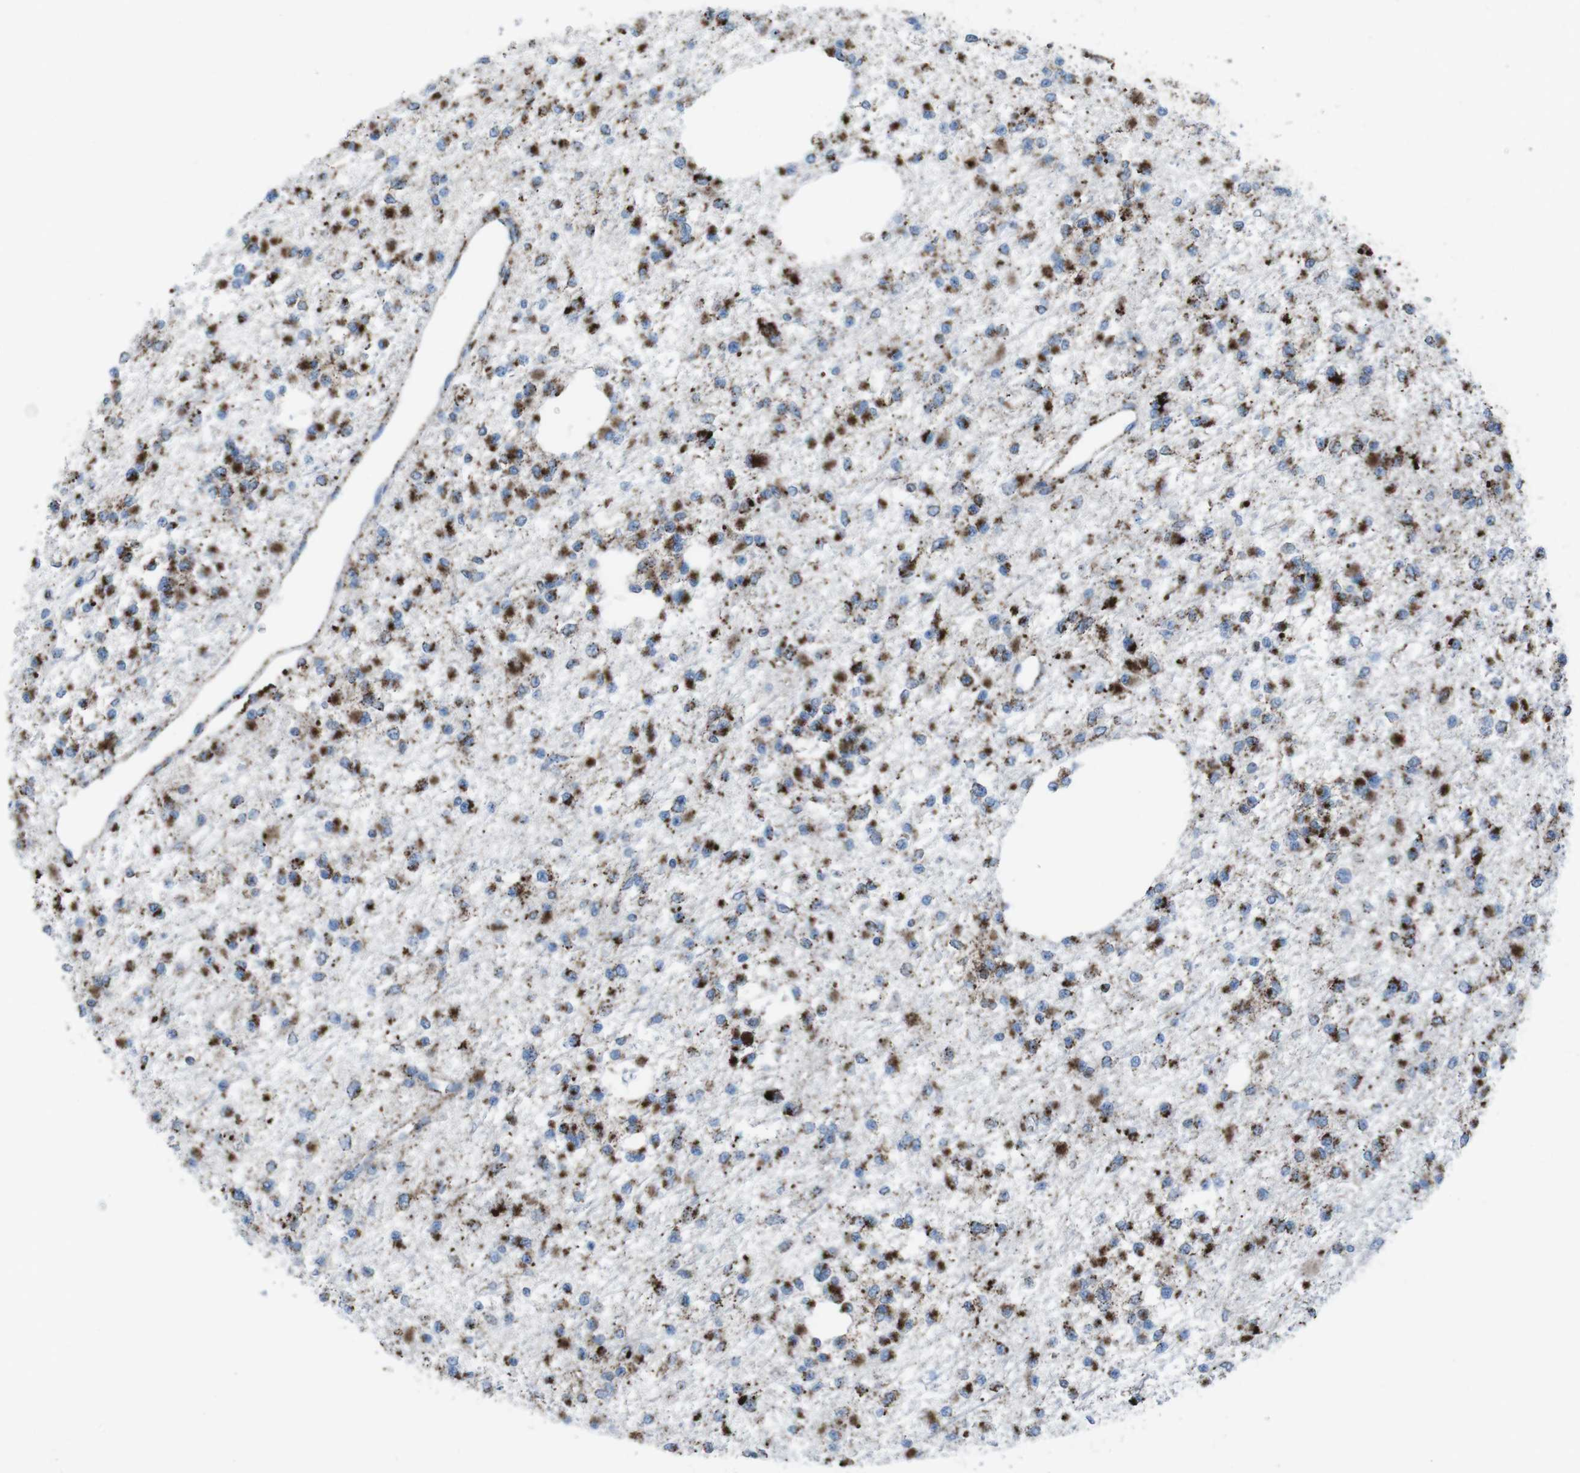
{"staining": {"intensity": "strong", "quantity": ">75%", "location": "cytoplasmic/membranous"}, "tissue": "glioma", "cell_type": "Tumor cells", "image_type": "cancer", "snomed": [{"axis": "morphology", "description": "Glioma, malignant, Low grade"}, {"axis": "topography", "description": "Brain"}], "caption": "Malignant glioma (low-grade) stained with immunohistochemistry (IHC) reveals strong cytoplasmic/membranous staining in approximately >75% of tumor cells.", "gene": "SCARB2", "patient": {"sex": "female", "age": 22}}